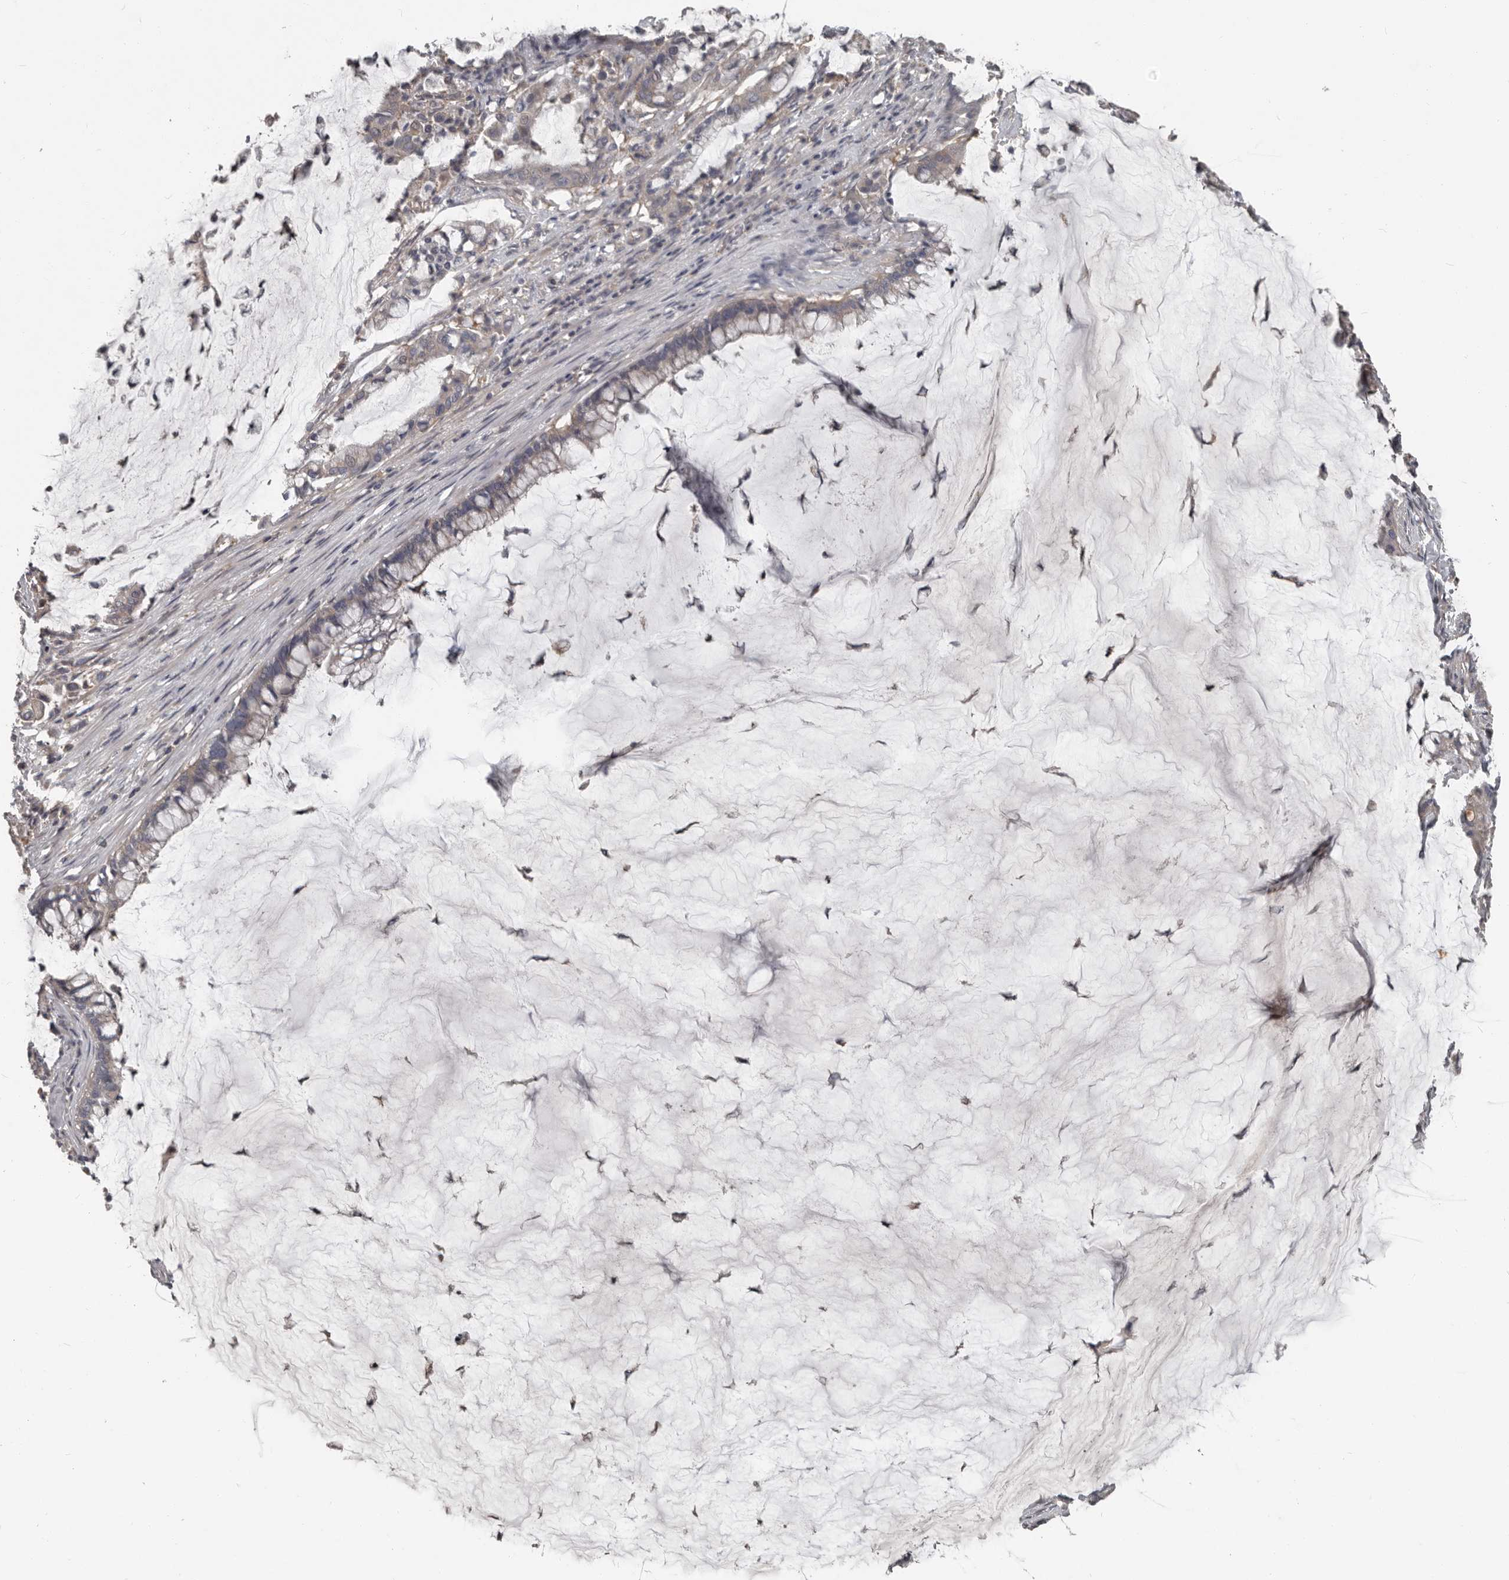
{"staining": {"intensity": "weak", "quantity": "<25%", "location": "cytoplasmic/membranous"}, "tissue": "pancreatic cancer", "cell_type": "Tumor cells", "image_type": "cancer", "snomed": [{"axis": "morphology", "description": "Adenocarcinoma, NOS"}, {"axis": "topography", "description": "Pancreas"}], "caption": "An immunohistochemistry image of adenocarcinoma (pancreatic) is shown. There is no staining in tumor cells of adenocarcinoma (pancreatic).", "gene": "CA6", "patient": {"sex": "male", "age": 41}}